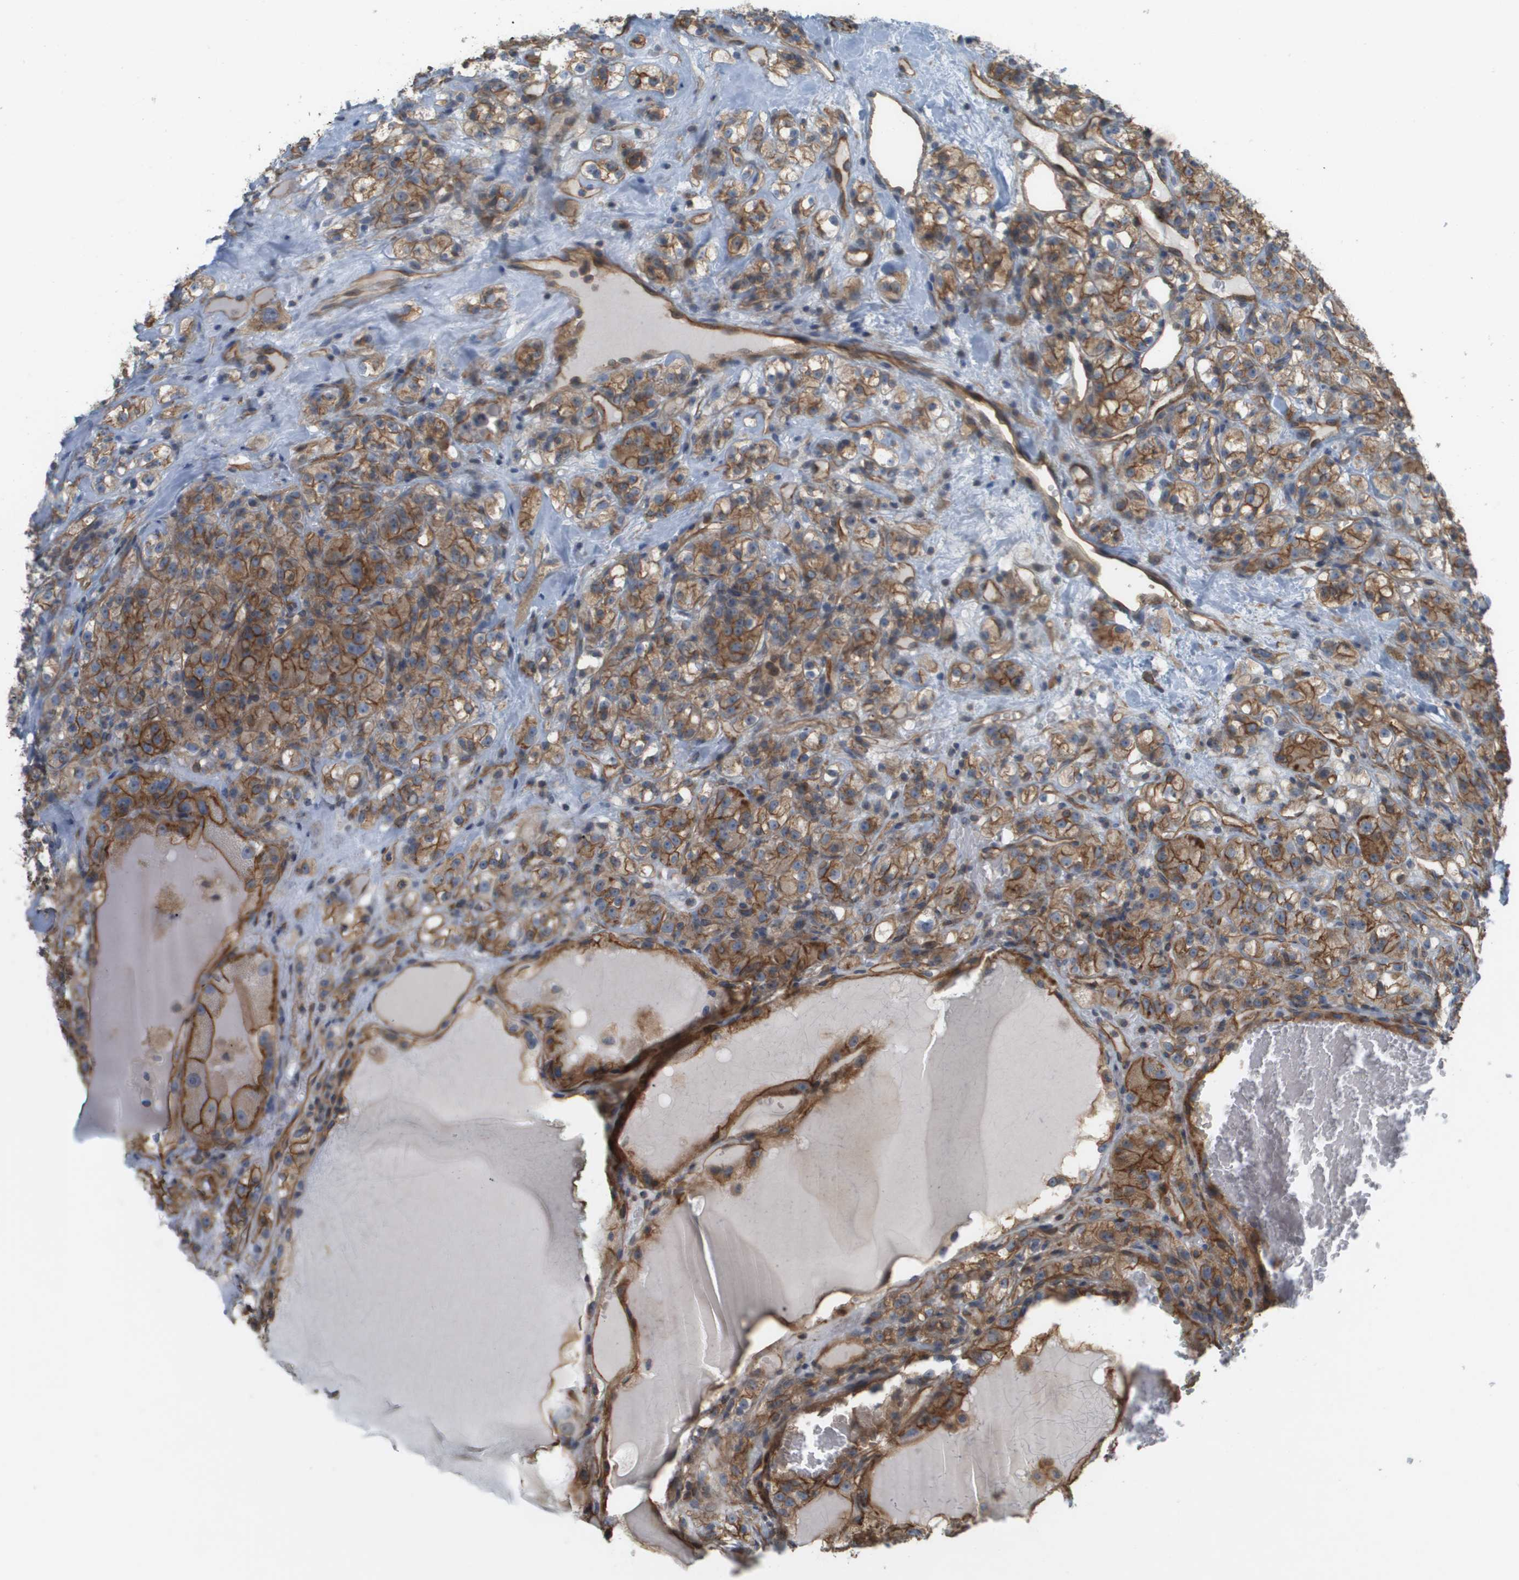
{"staining": {"intensity": "moderate", "quantity": ">75%", "location": "cytoplasmic/membranous"}, "tissue": "renal cancer", "cell_type": "Tumor cells", "image_type": "cancer", "snomed": [{"axis": "morphology", "description": "Normal tissue, NOS"}, {"axis": "morphology", "description": "Adenocarcinoma, NOS"}, {"axis": "topography", "description": "Kidney"}], "caption": "Brown immunohistochemical staining in renal adenocarcinoma displays moderate cytoplasmic/membranous expression in about >75% of tumor cells. Nuclei are stained in blue.", "gene": "SGMS2", "patient": {"sex": "male", "age": 61}}